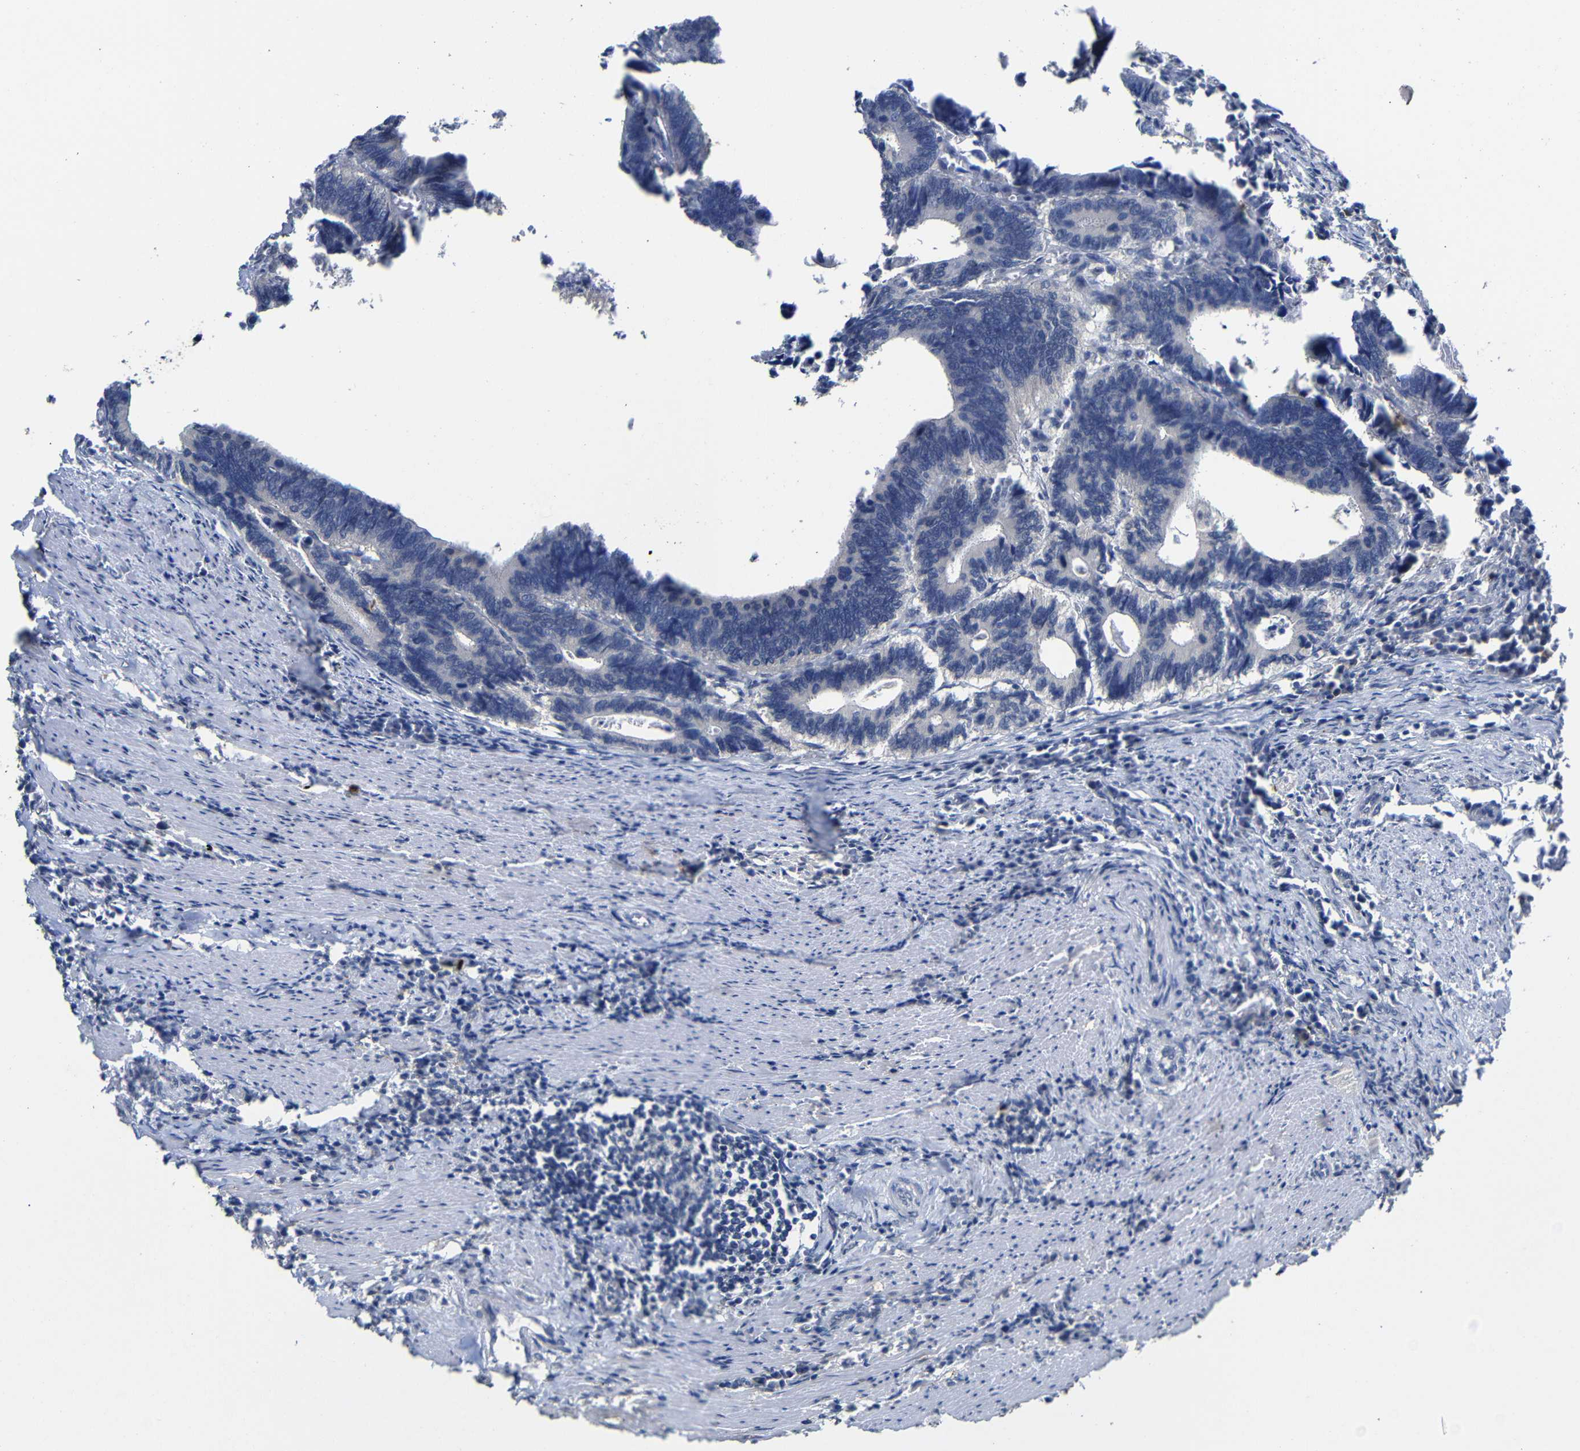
{"staining": {"intensity": "negative", "quantity": "none", "location": "none"}, "tissue": "colorectal cancer", "cell_type": "Tumor cells", "image_type": "cancer", "snomed": [{"axis": "morphology", "description": "Adenocarcinoma, NOS"}, {"axis": "topography", "description": "Colon"}], "caption": "DAB immunohistochemical staining of colorectal cancer reveals no significant expression in tumor cells. (Immunohistochemistry, brightfield microscopy, high magnification).", "gene": "ATG12", "patient": {"sex": "male", "age": 72}}